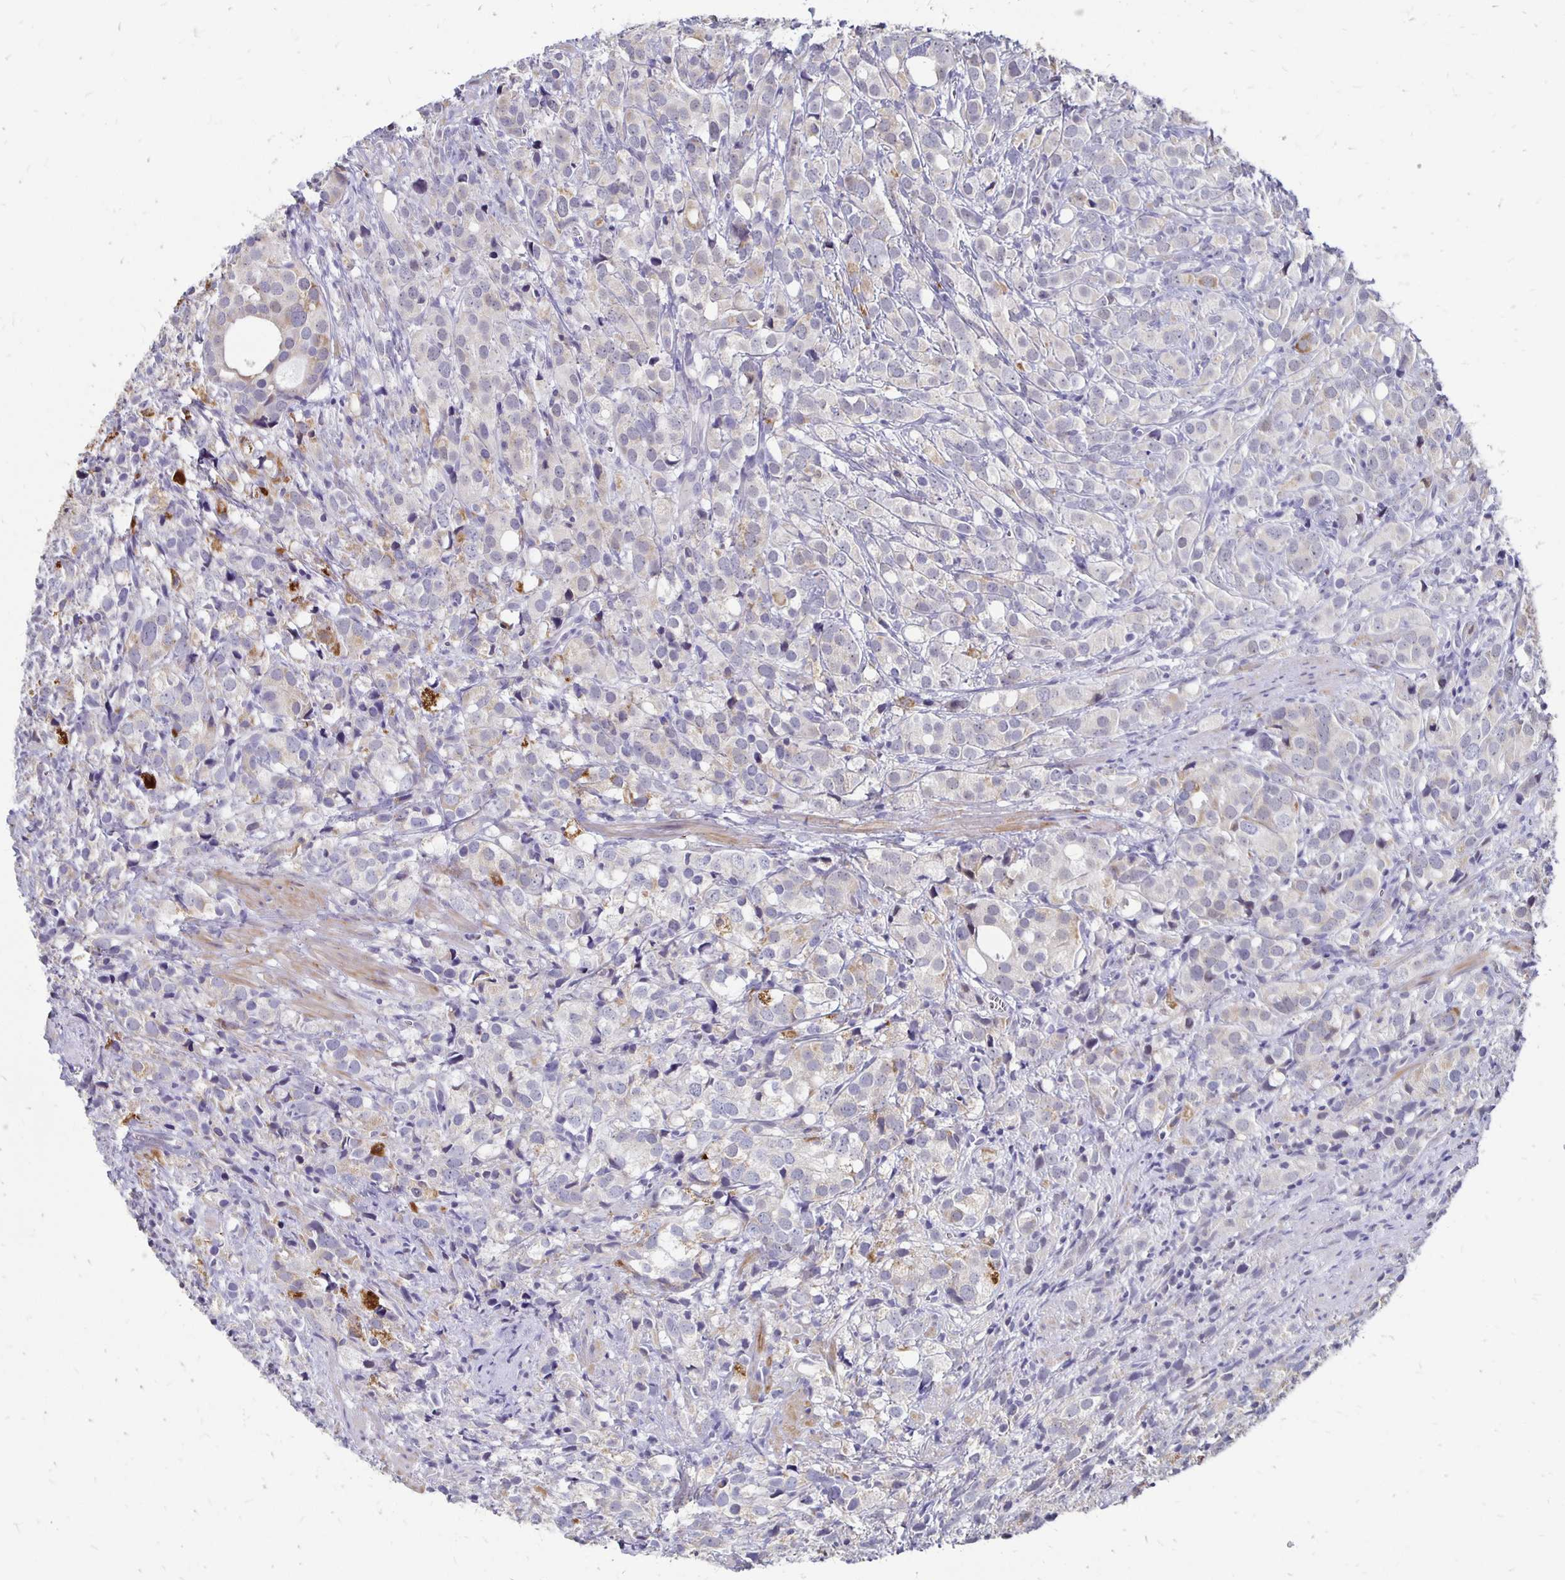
{"staining": {"intensity": "strong", "quantity": "25%-75%", "location": "cytoplasmic/membranous"}, "tissue": "prostate cancer", "cell_type": "Tumor cells", "image_type": "cancer", "snomed": [{"axis": "morphology", "description": "Adenocarcinoma, High grade"}, {"axis": "topography", "description": "Prostate"}], "caption": "The micrograph reveals immunohistochemical staining of prostate cancer. There is strong cytoplasmic/membranous staining is identified in approximately 25%-75% of tumor cells.", "gene": "ATOSB", "patient": {"sex": "male", "age": 86}}